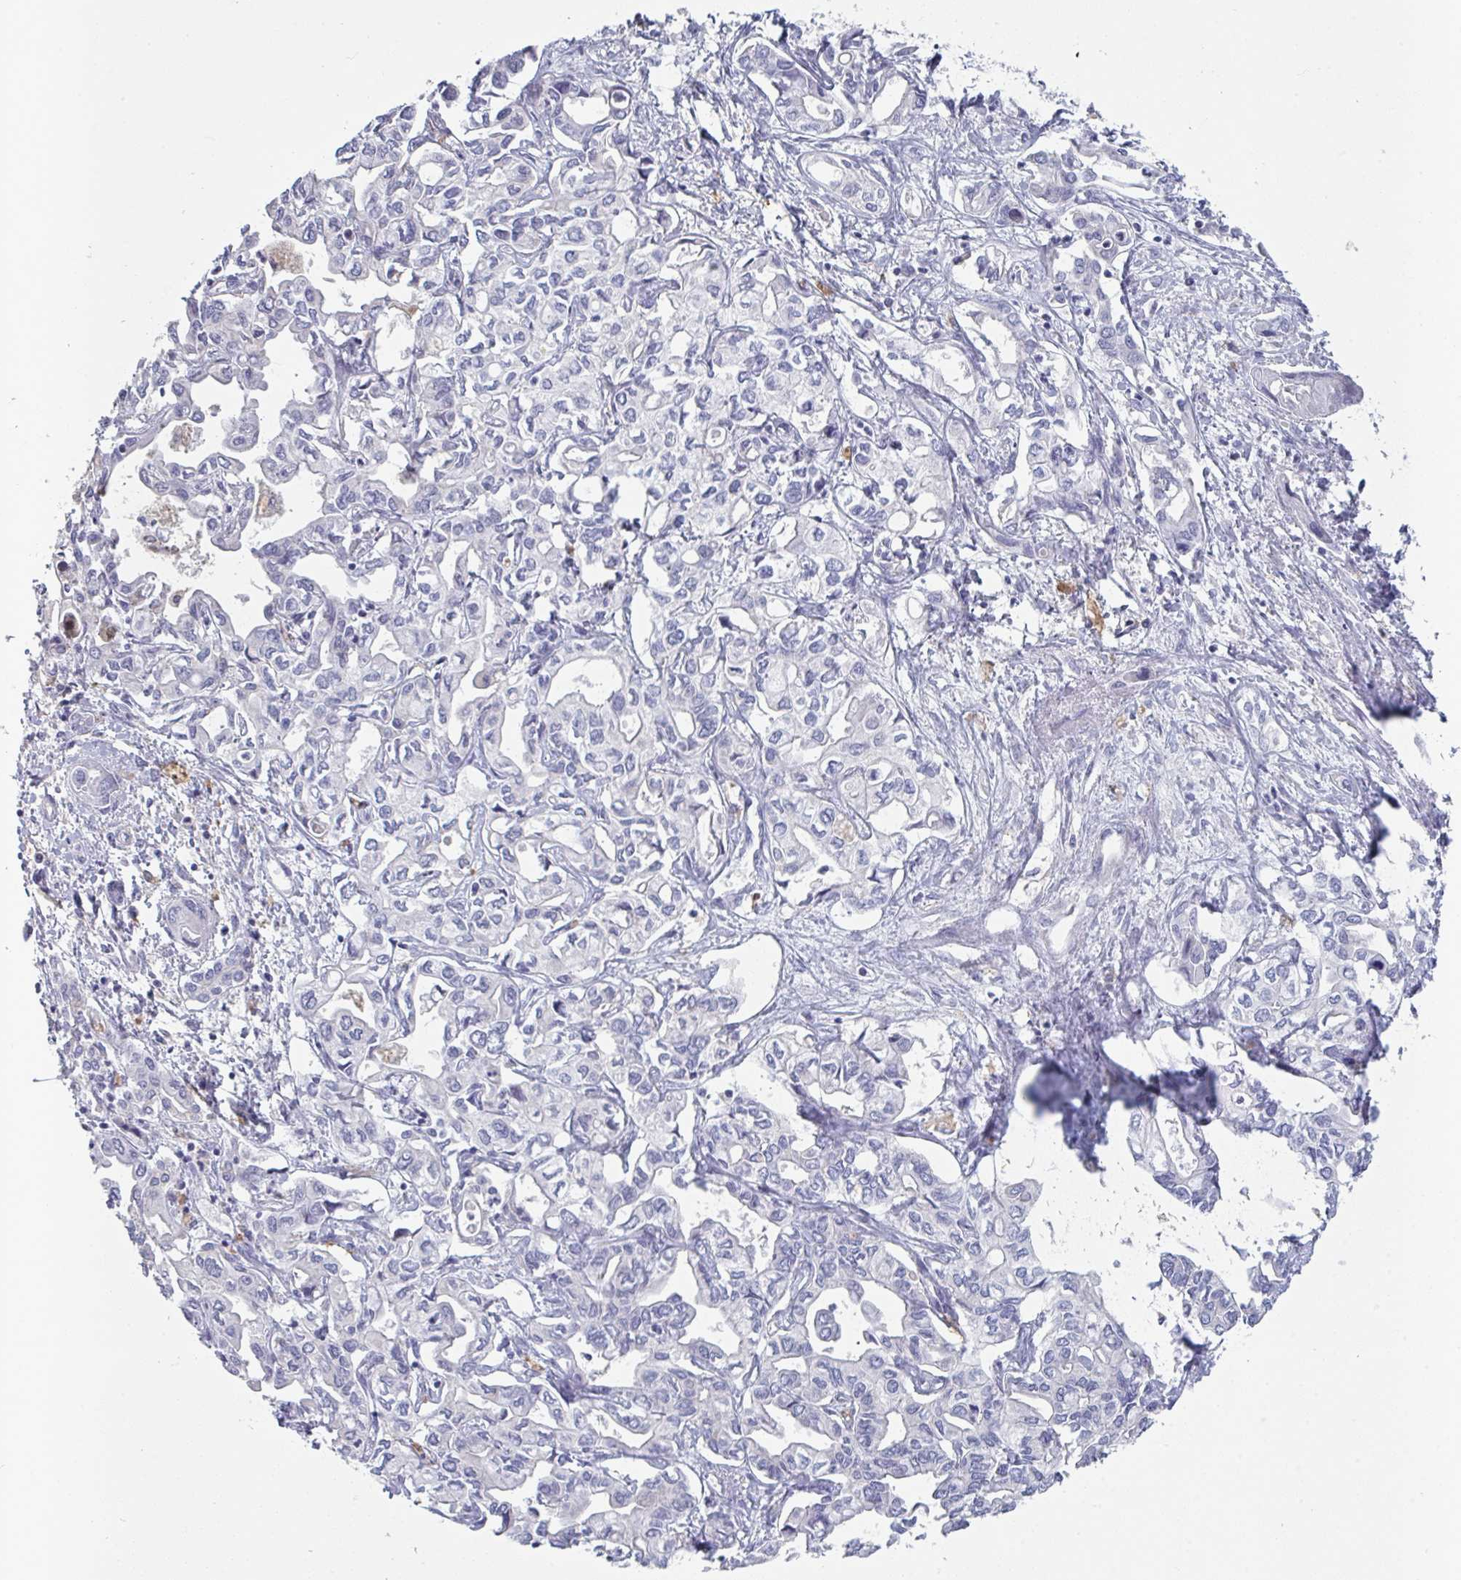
{"staining": {"intensity": "negative", "quantity": "none", "location": "none"}, "tissue": "liver cancer", "cell_type": "Tumor cells", "image_type": "cancer", "snomed": [{"axis": "morphology", "description": "Cholangiocarcinoma"}, {"axis": "topography", "description": "Liver"}], "caption": "Tumor cells show no significant protein positivity in liver cancer (cholangiocarcinoma). (DAB immunohistochemistry (IHC) visualized using brightfield microscopy, high magnification).", "gene": "HGFAC", "patient": {"sex": "female", "age": 64}}